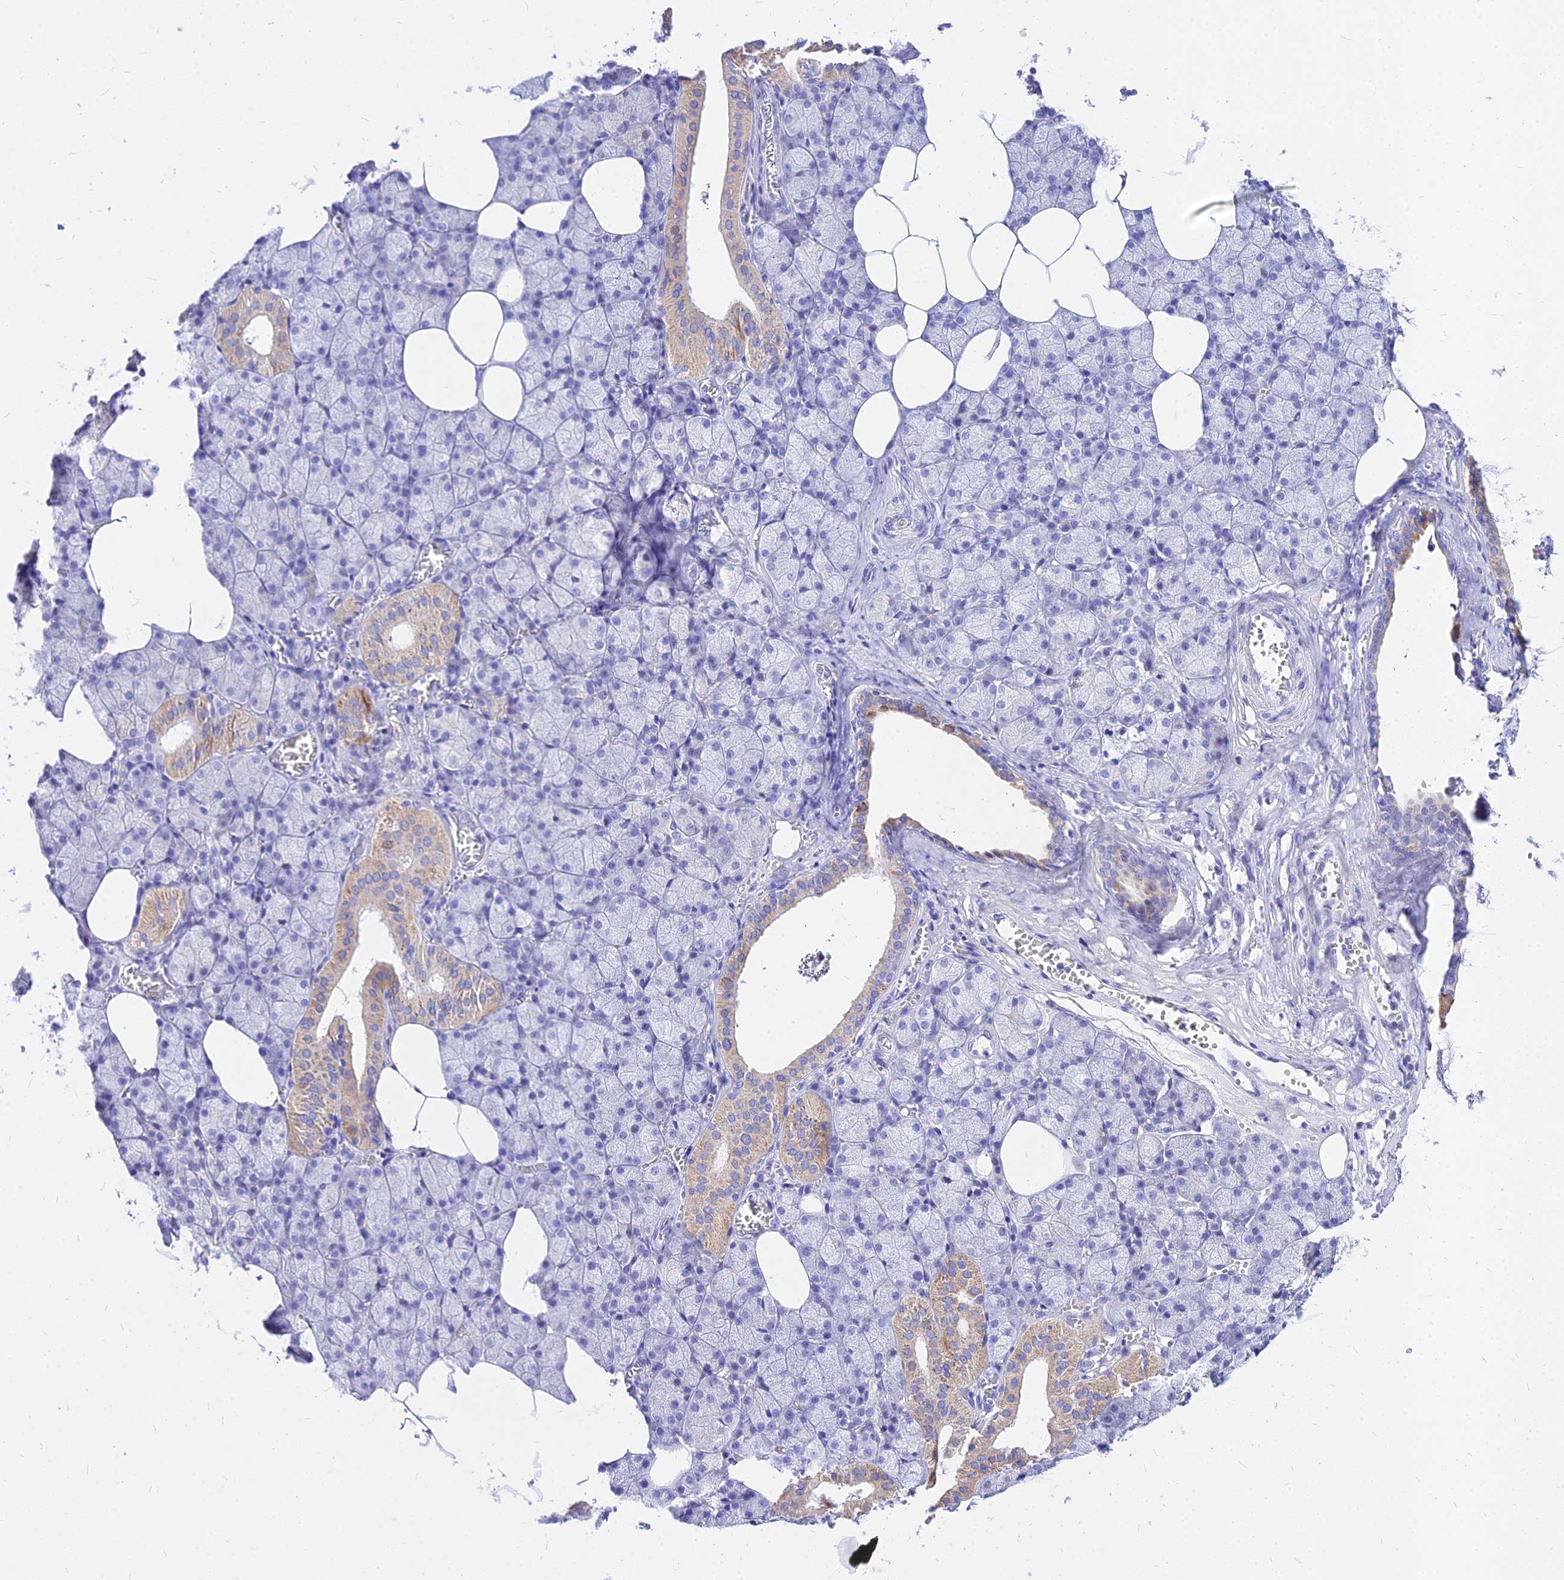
{"staining": {"intensity": "moderate", "quantity": "<25%", "location": "cytoplasmic/membranous"}, "tissue": "salivary gland", "cell_type": "Glandular cells", "image_type": "normal", "snomed": [{"axis": "morphology", "description": "Normal tissue, NOS"}, {"axis": "topography", "description": "Salivary gland"}], "caption": "Protein positivity by immunohistochemistry shows moderate cytoplasmic/membranous expression in approximately <25% of glandular cells in benign salivary gland.", "gene": "CARD18", "patient": {"sex": "male", "age": 62}}